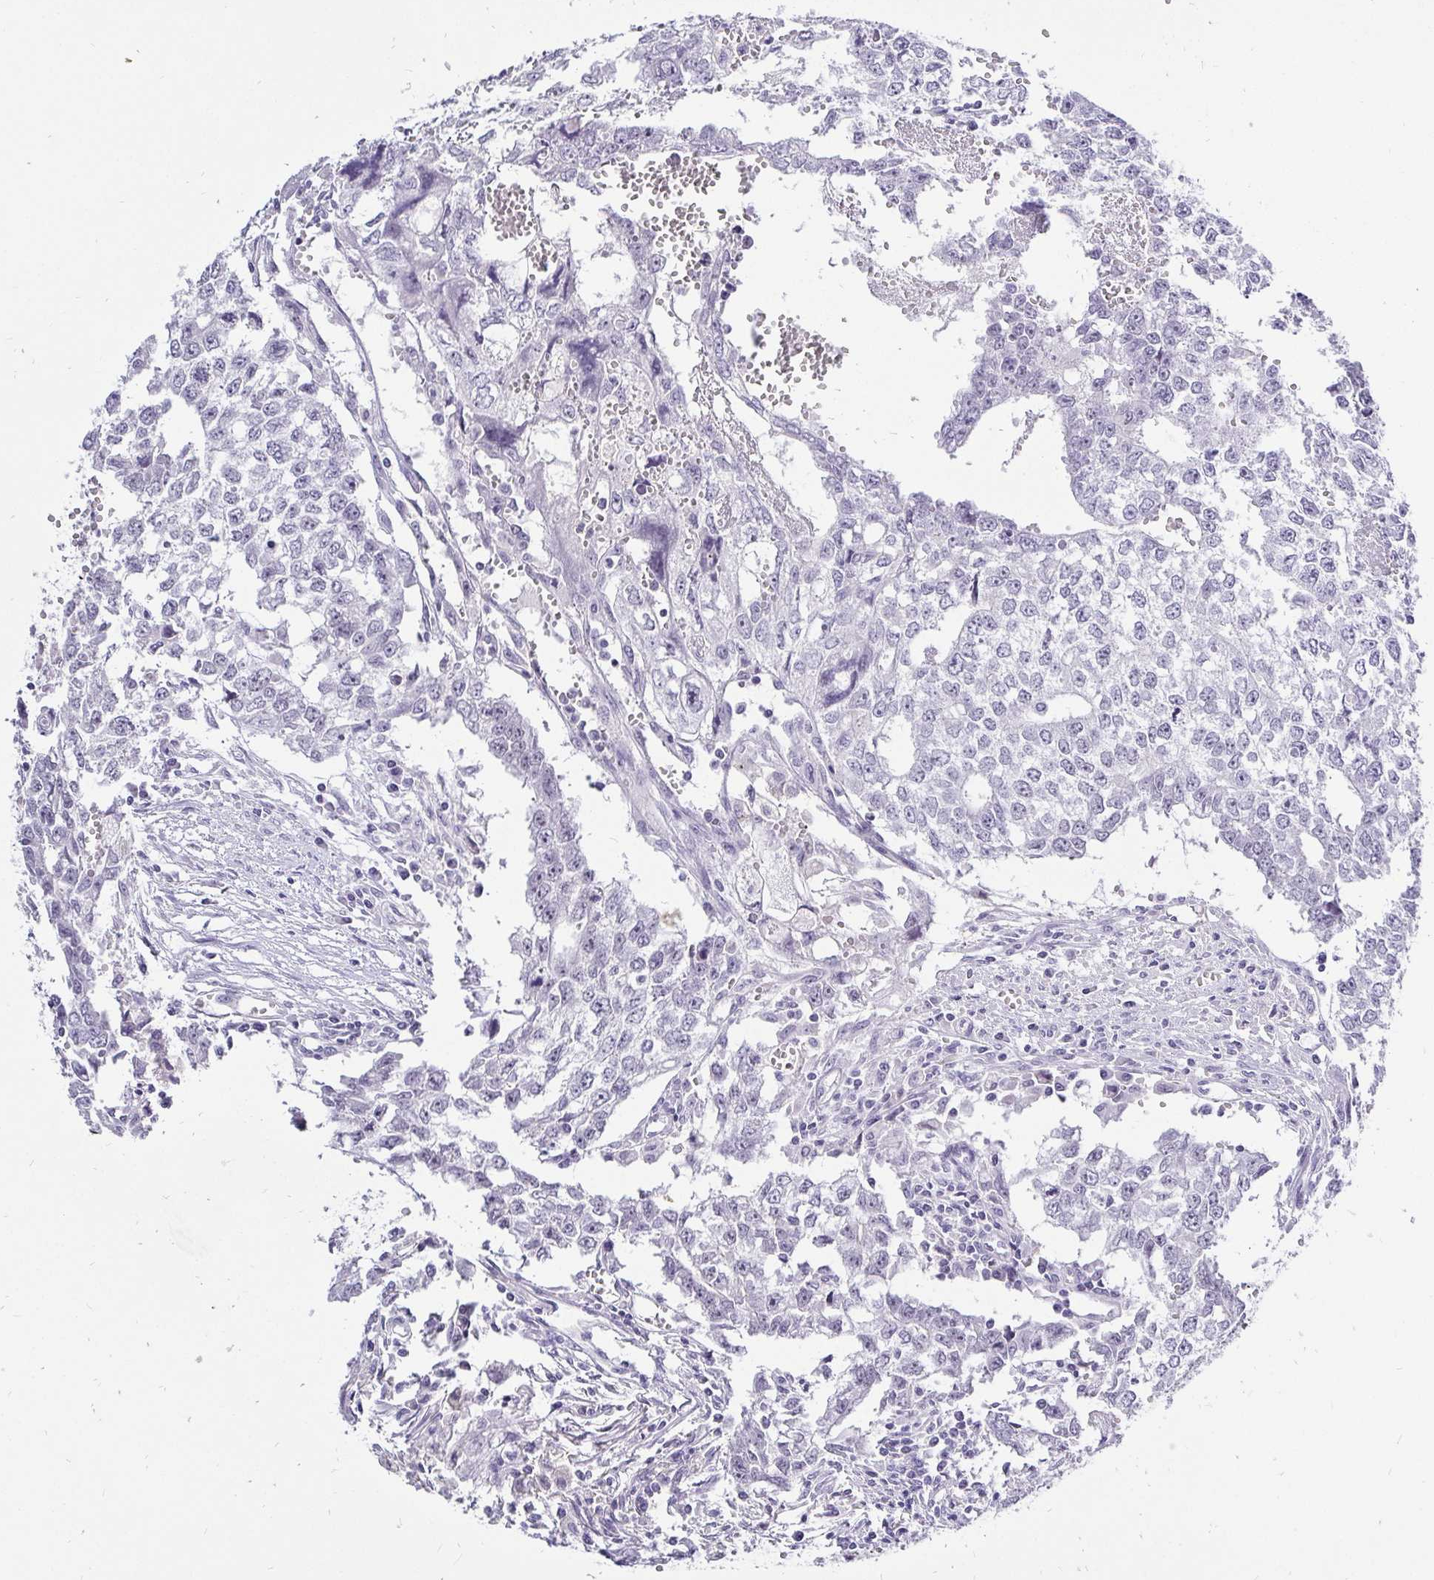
{"staining": {"intensity": "negative", "quantity": "none", "location": "none"}, "tissue": "testis cancer", "cell_type": "Tumor cells", "image_type": "cancer", "snomed": [{"axis": "morphology", "description": "Carcinoma, Embryonal, NOS"}, {"axis": "morphology", "description": "Teratoma, malignant, NOS"}, {"axis": "topography", "description": "Testis"}], "caption": "IHC histopathology image of neoplastic tissue: testis embryonal carcinoma stained with DAB displays no significant protein positivity in tumor cells.", "gene": "ZNF860", "patient": {"sex": "male", "age": 24}}